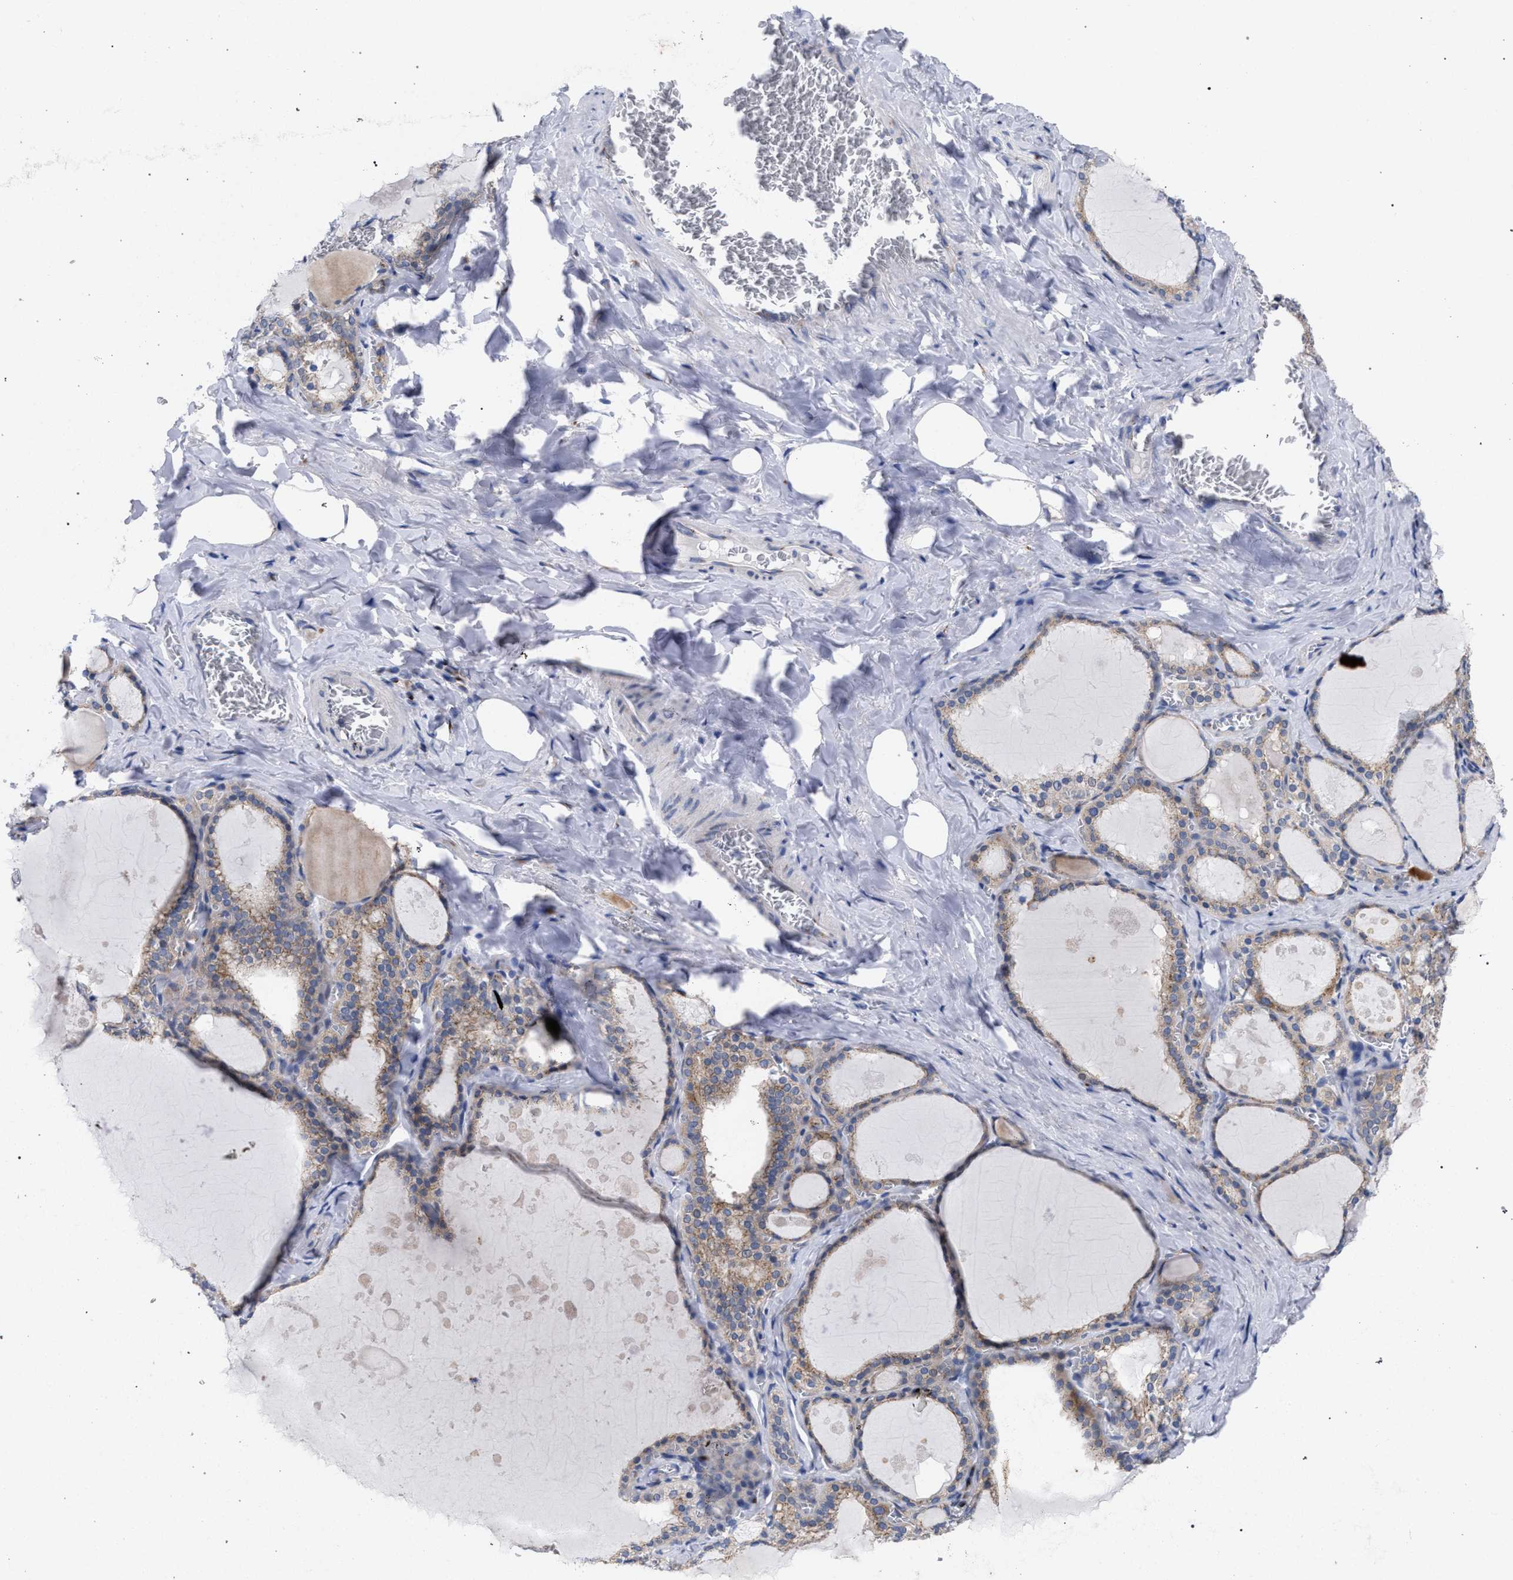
{"staining": {"intensity": "weak", "quantity": ">75%", "location": "cytoplasmic/membranous"}, "tissue": "thyroid gland", "cell_type": "Glandular cells", "image_type": "normal", "snomed": [{"axis": "morphology", "description": "Normal tissue, NOS"}, {"axis": "topography", "description": "Thyroid gland"}], "caption": "This is a photomicrograph of IHC staining of benign thyroid gland, which shows weak expression in the cytoplasmic/membranous of glandular cells.", "gene": "GOLGA2", "patient": {"sex": "male", "age": 56}}